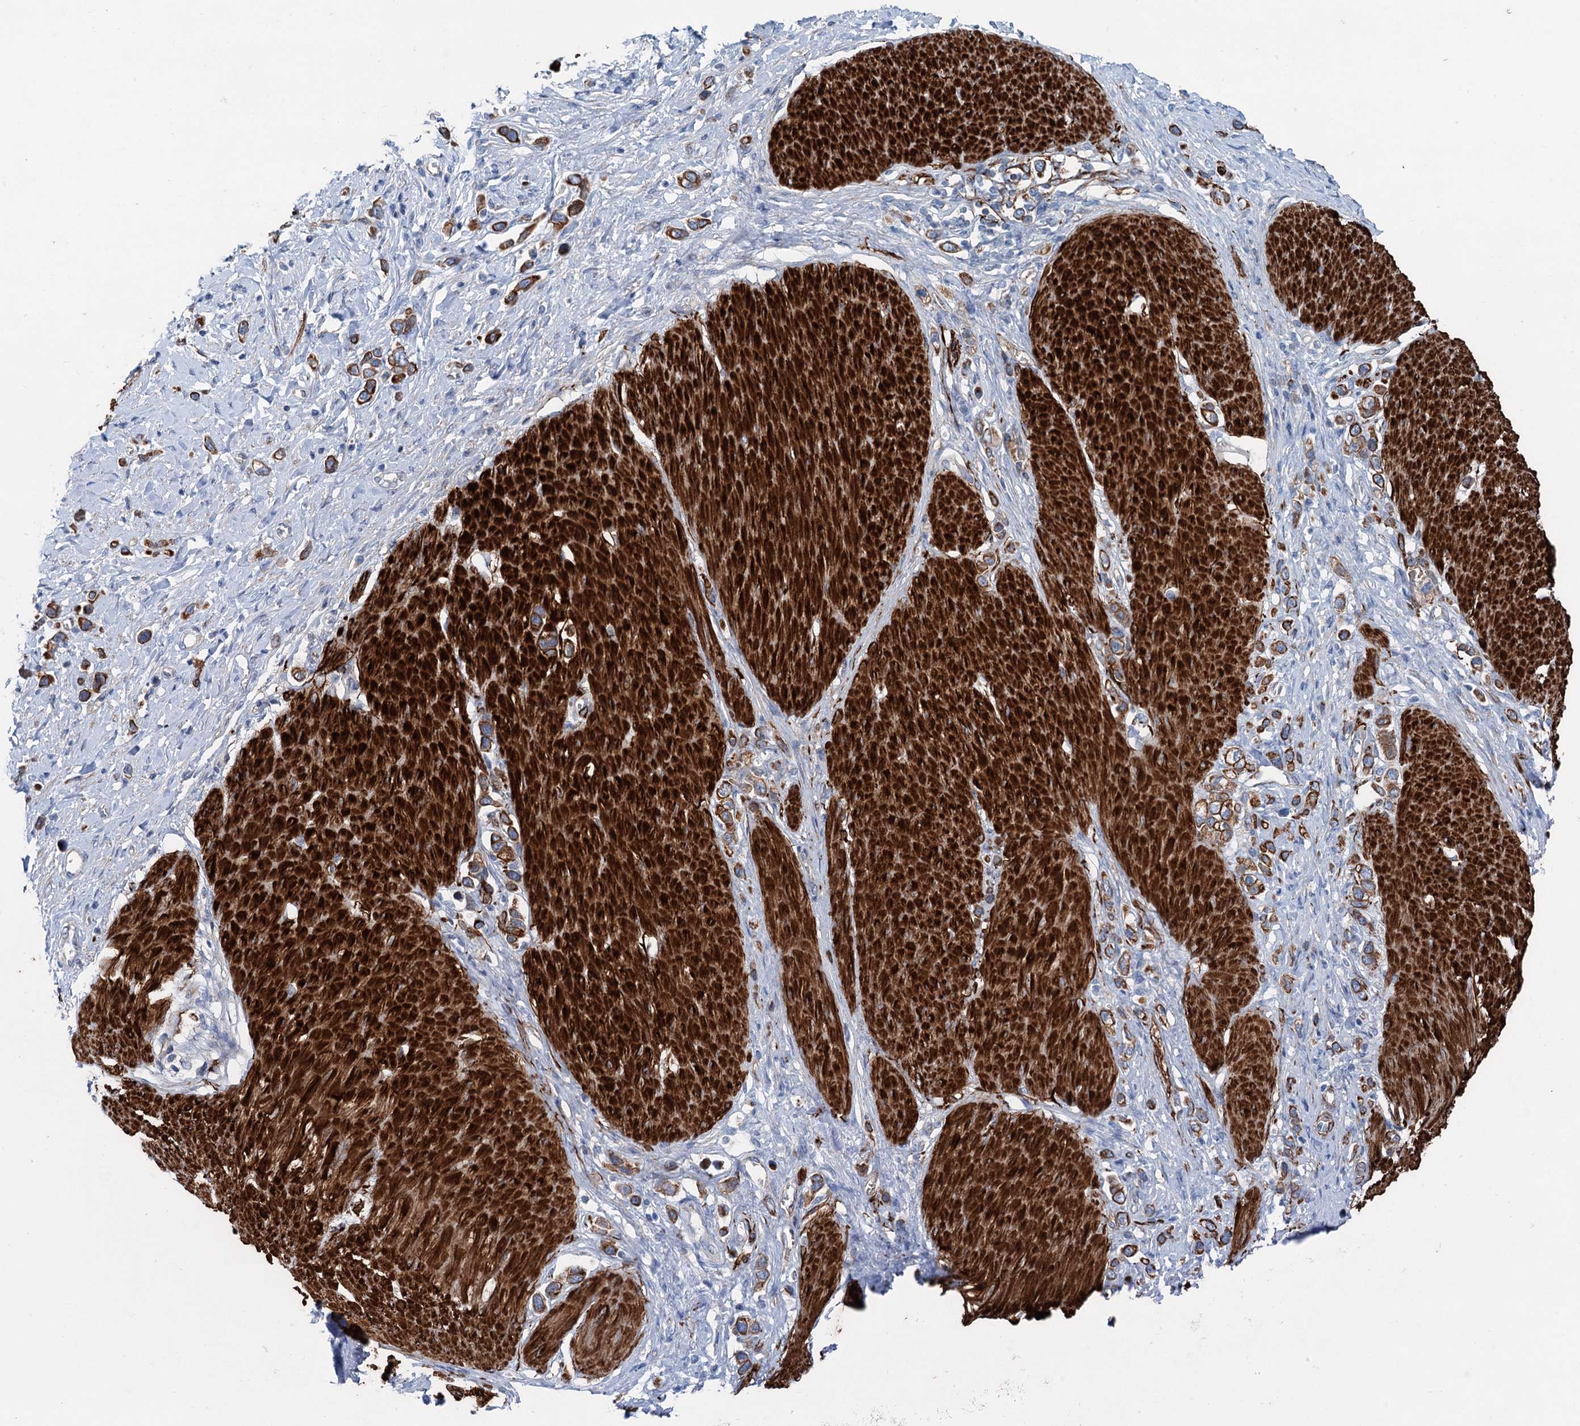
{"staining": {"intensity": "moderate", "quantity": ">75%", "location": "cytoplasmic/membranous"}, "tissue": "stomach cancer", "cell_type": "Tumor cells", "image_type": "cancer", "snomed": [{"axis": "morphology", "description": "Normal tissue, NOS"}, {"axis": "morphology", "description": "Adenocarcinoma, NOS"}, {"axis": "topography", "description": "Stomach, upper"}, {"axis": "topography", "description": "Stomach"}], "caption": "Immunohistochemistry (IHC) of human adenocarcinoma (stomach) exhibits medium levels of moderate cytoplasmic/membranous expression in about >75% of tumor cells.", "gene": "CALCOCO1", "patient": {"sex": "female", "age": 65}}